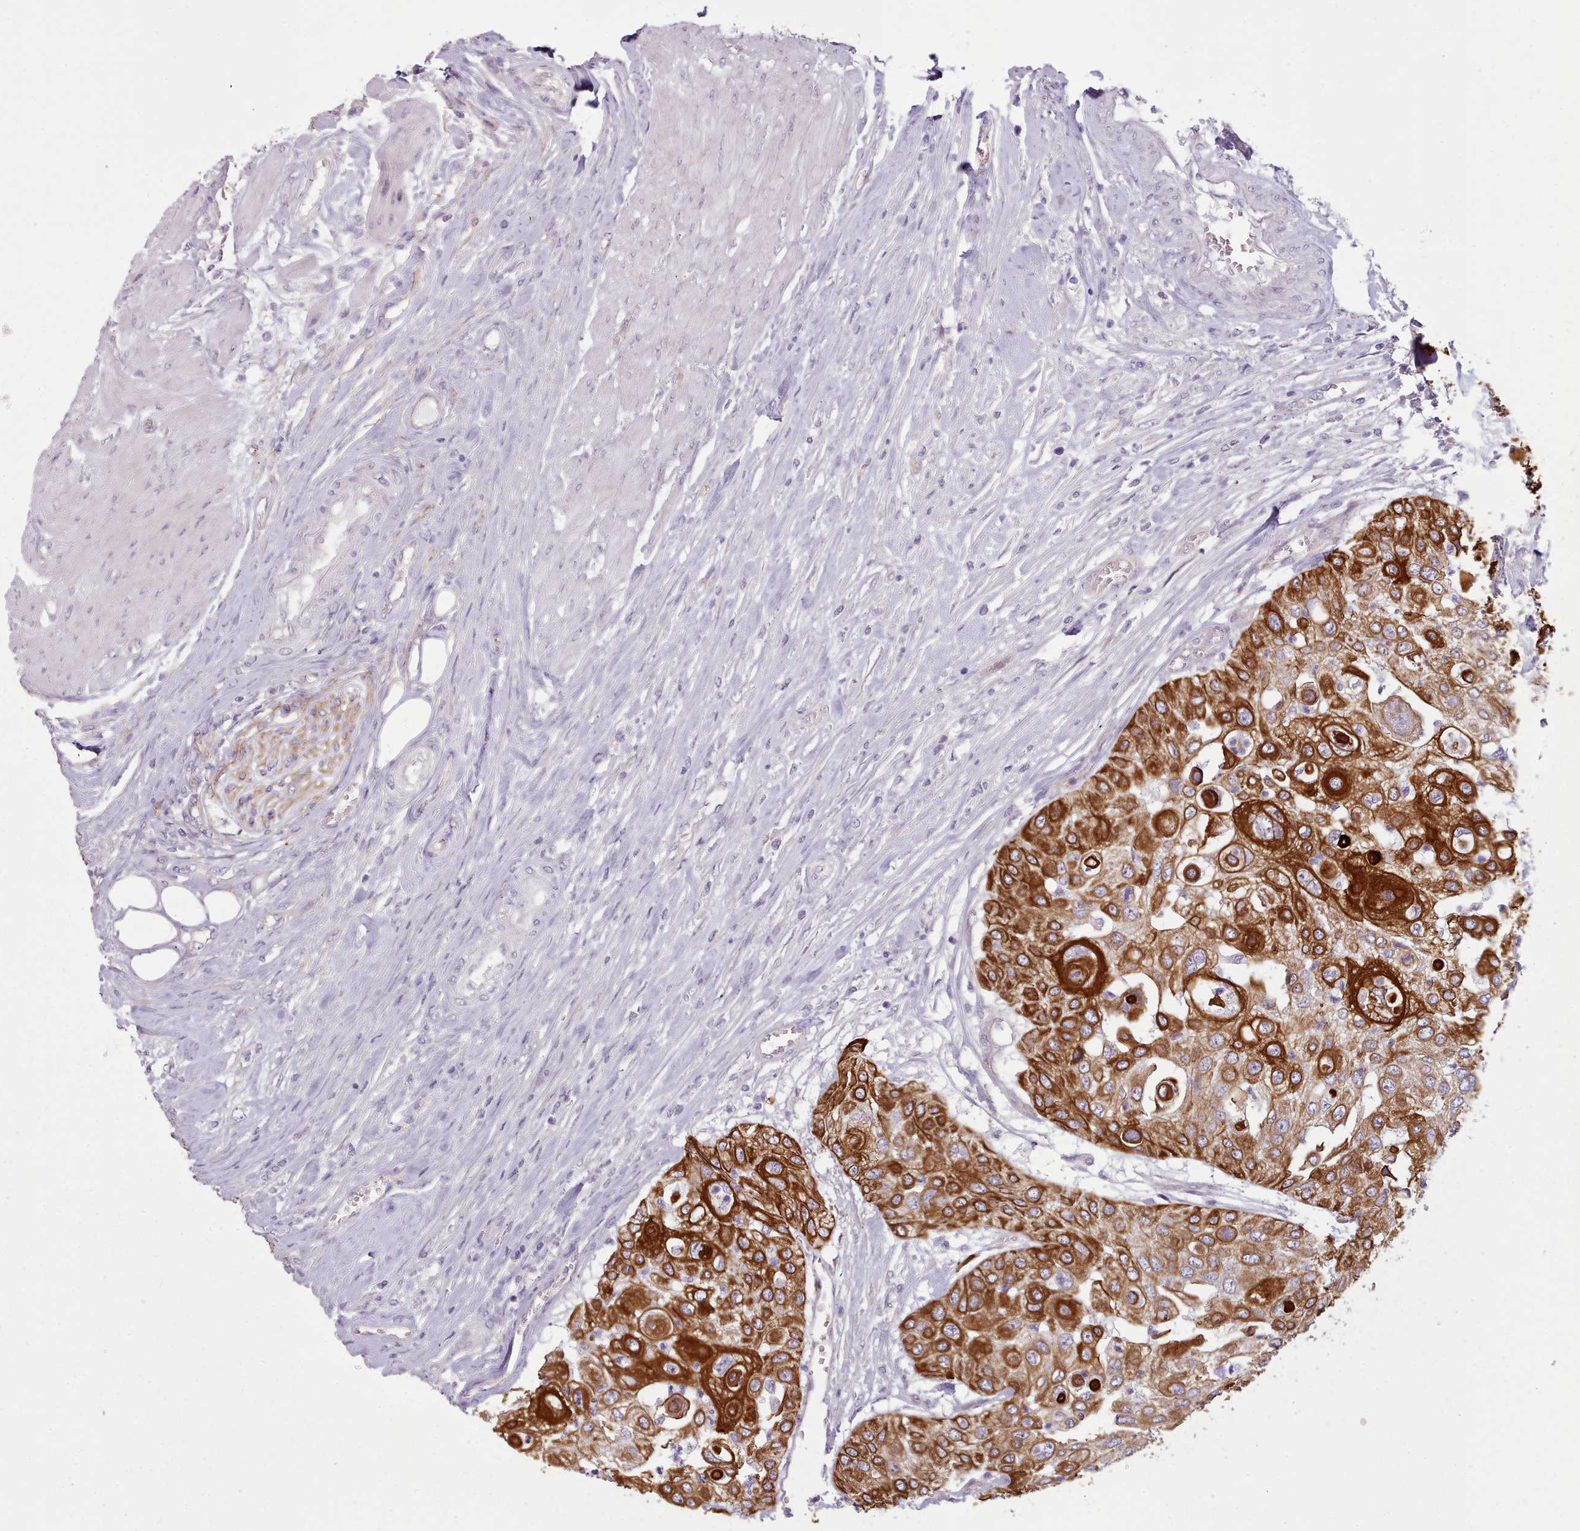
{"staining": {"intensity": "strong", "quantity": ">75%", "location": "cytoplasmic/membranous"}, "tissue": "urothelial cancer", "cell_type": "Tumor cells", "image_type": "cancer", "snomed": [{"axis": "morphology", "description": "Urothelial carcinoma, High grade"}, {"axis": "topography", "description": "Urinary bladder"}], "caption": "This is an image of immunohistochemistry (IHC) staining of high-grade urothelial carcinoma, which shows strong expression in the cytoplasmic/membranous of tumor cells.", "gene": "PLD4", "patient": {"sex": "female", "age": 79}}